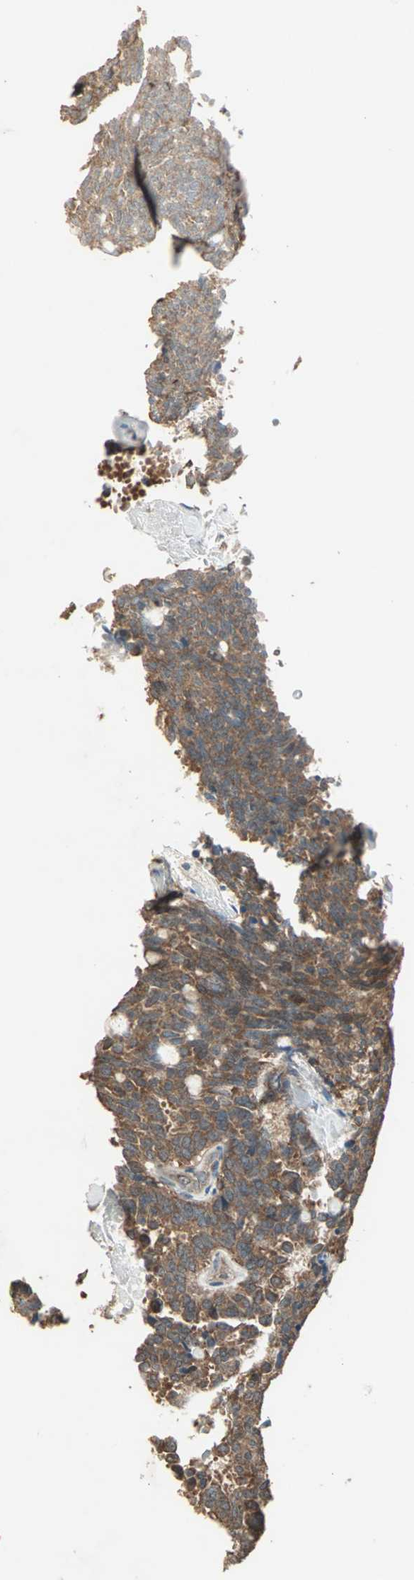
{"staining": {"intensity": "strong", "quantity": ">75%", "location": "cytoplasmic/membranous"}, "tissue": "carcinoid", "cell_type": "Tumor cells", "image_type": "cancer", "snomed": [{"axis": "morphology", "description": "Carcinoid, malignant, NOS"}, {"axis": "topography", "description": "Pancreas"}], "caption": "Human carcinoid (malignant) stained for a protein (brown) displays strong cytoplasmic/membranous positive expression in about >75% of tumor cells.", "gene": "UBAC1", "patient": {"sex": "female", "age": 54}}